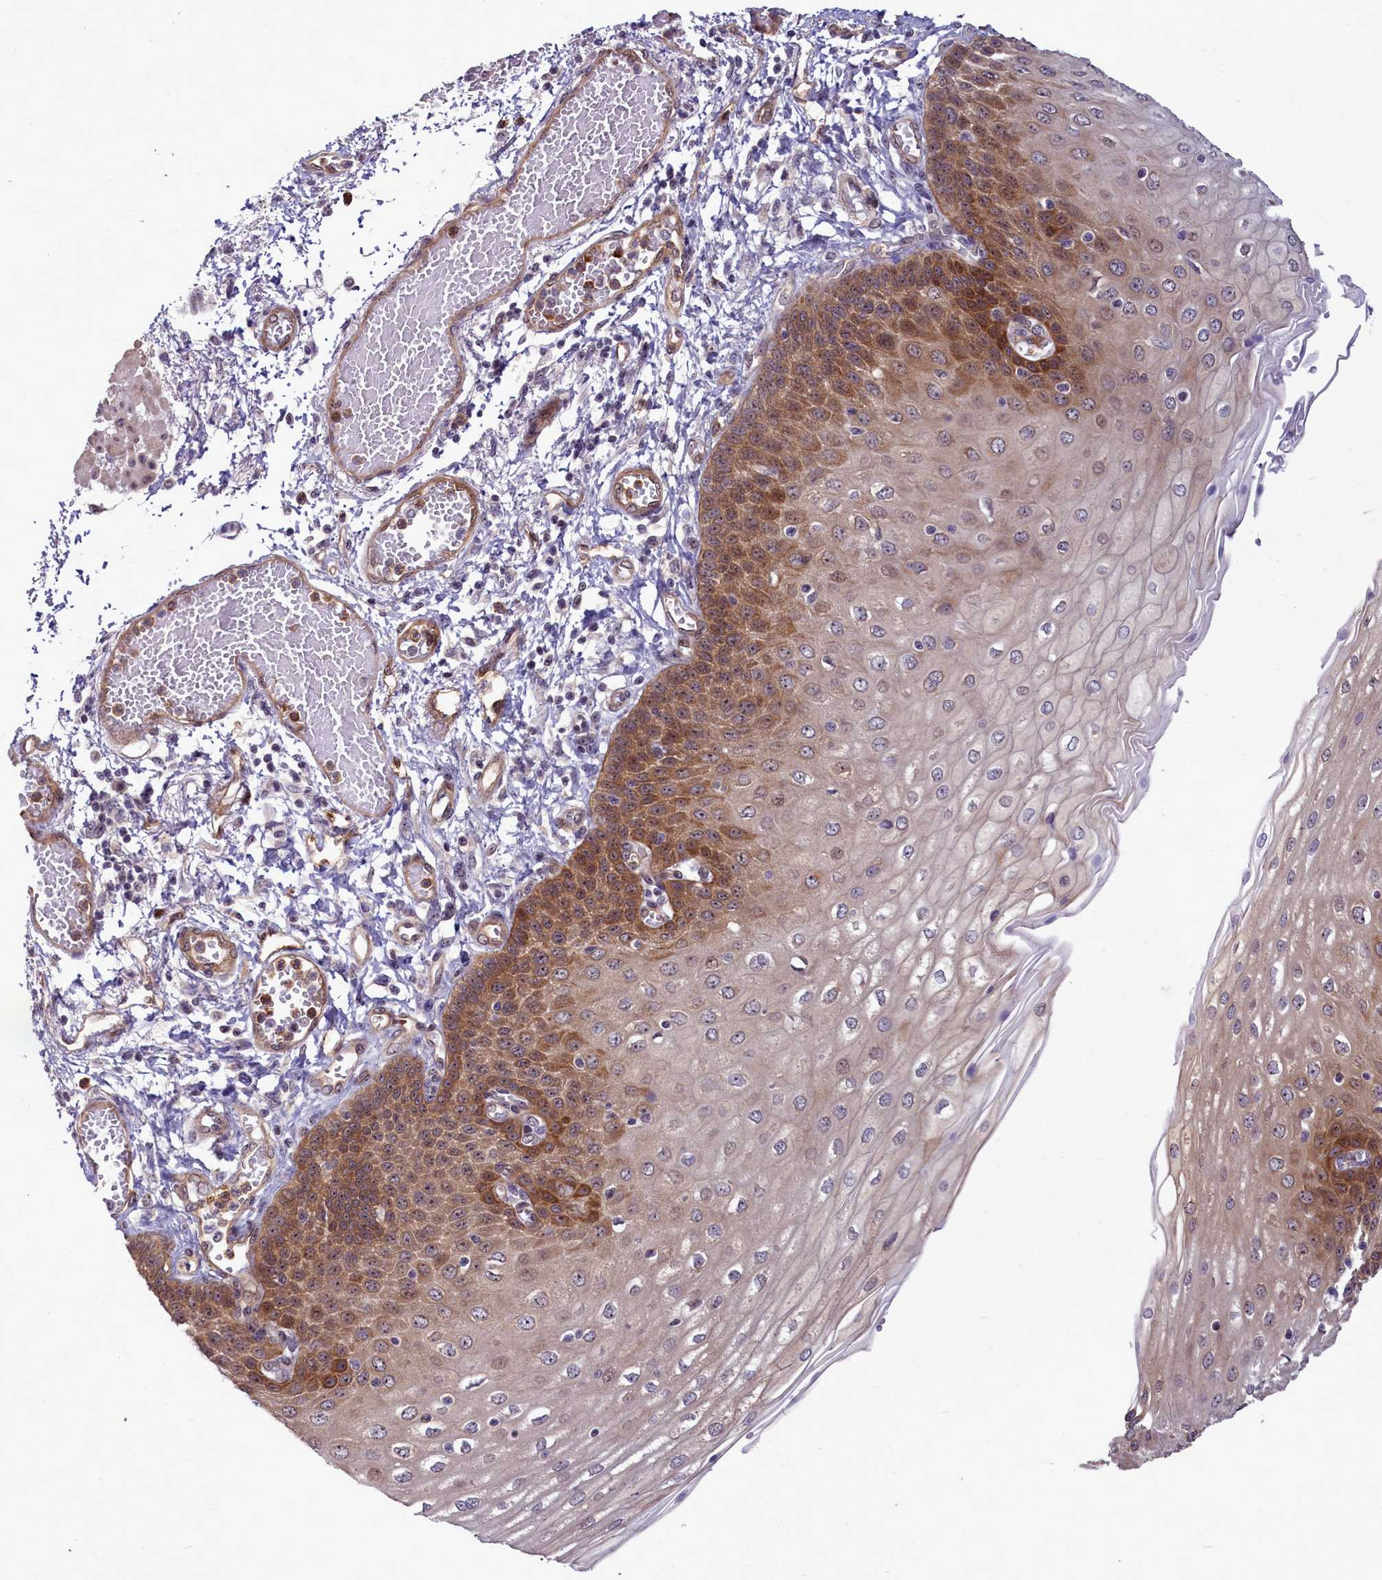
{"staining": {"intensity": "moderate", "quantity": "25%-75%", "location": "cytoplasmic/membranous"}, "tissue": "esophagus", "cell_type": "Squamous epithelial cells", "image_type": "normal", "snomed": [{"axis": "morphology", "description": "Normal tissue, NOS"}, {"axis": "topography", "description": "Esophagus"}], "caption": "Esophagus stained with DAB immunohistochemistry (IHC) reveals medium levels of moderate cytoplasmic/membranous positivity in about 25%-75% of squamous epithelial cells. (IHC, brightfield microscopy, high magnification).", "gene": "BCAR1", "patient": {"sex": "male", "age": 81}}